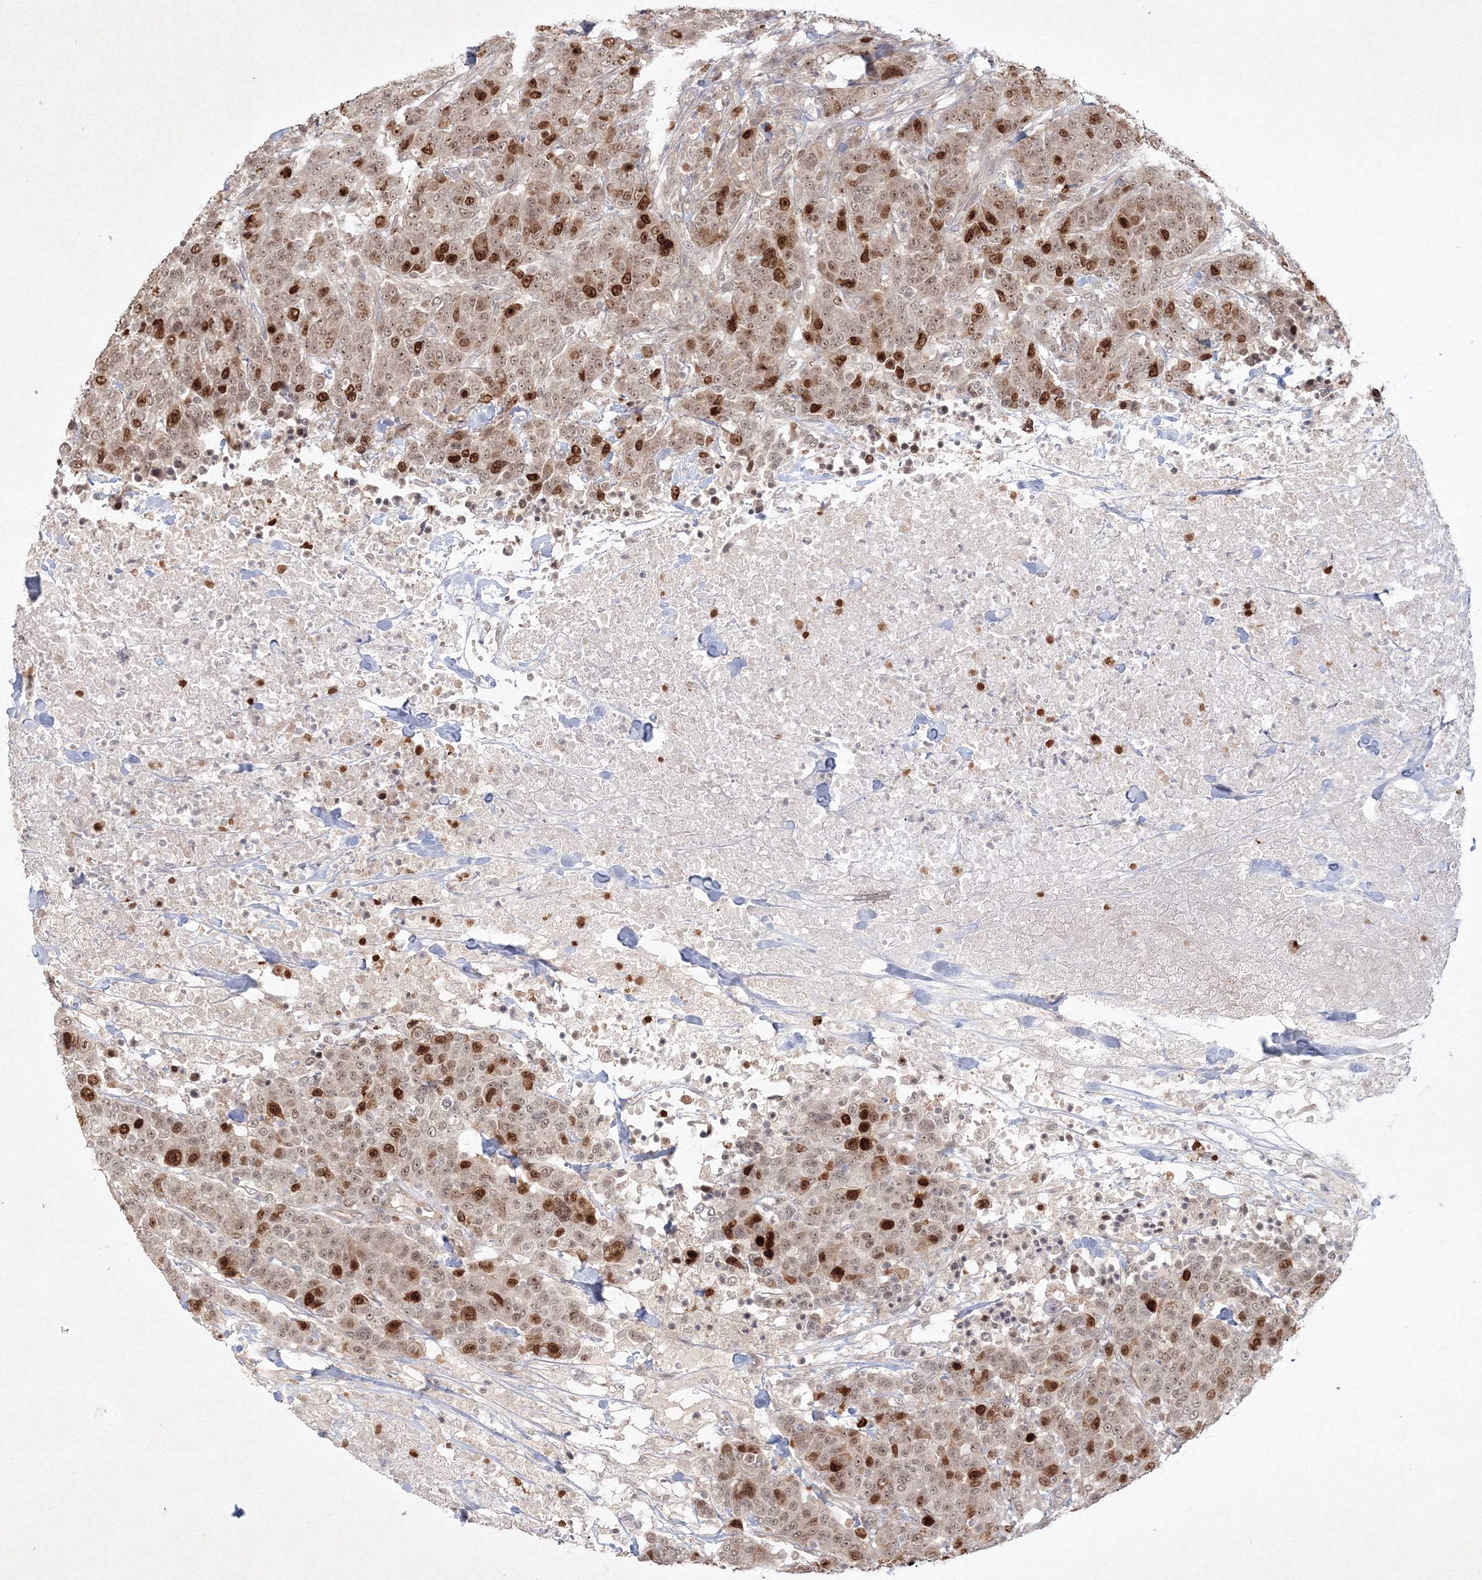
{"staining": {"intensity": "strong", "quantity": "25%-75%", "location": "nuclear"}, "tissue": "breast cancer", "cell_type": "Tumor cells", "image_type": "cancer", "snomed": [{"axis": "morphology", "description": "Duct carcinoma"}, {"axis": "topography", "description": "Breast"}], "caption": "Tumor cells display strong nuclear expression in approximately 25%-75% of cells in breast infiltrating ductal carcinoma.", "gene": "KIF20A", "patient": {"sex": "female", "age": 37}}